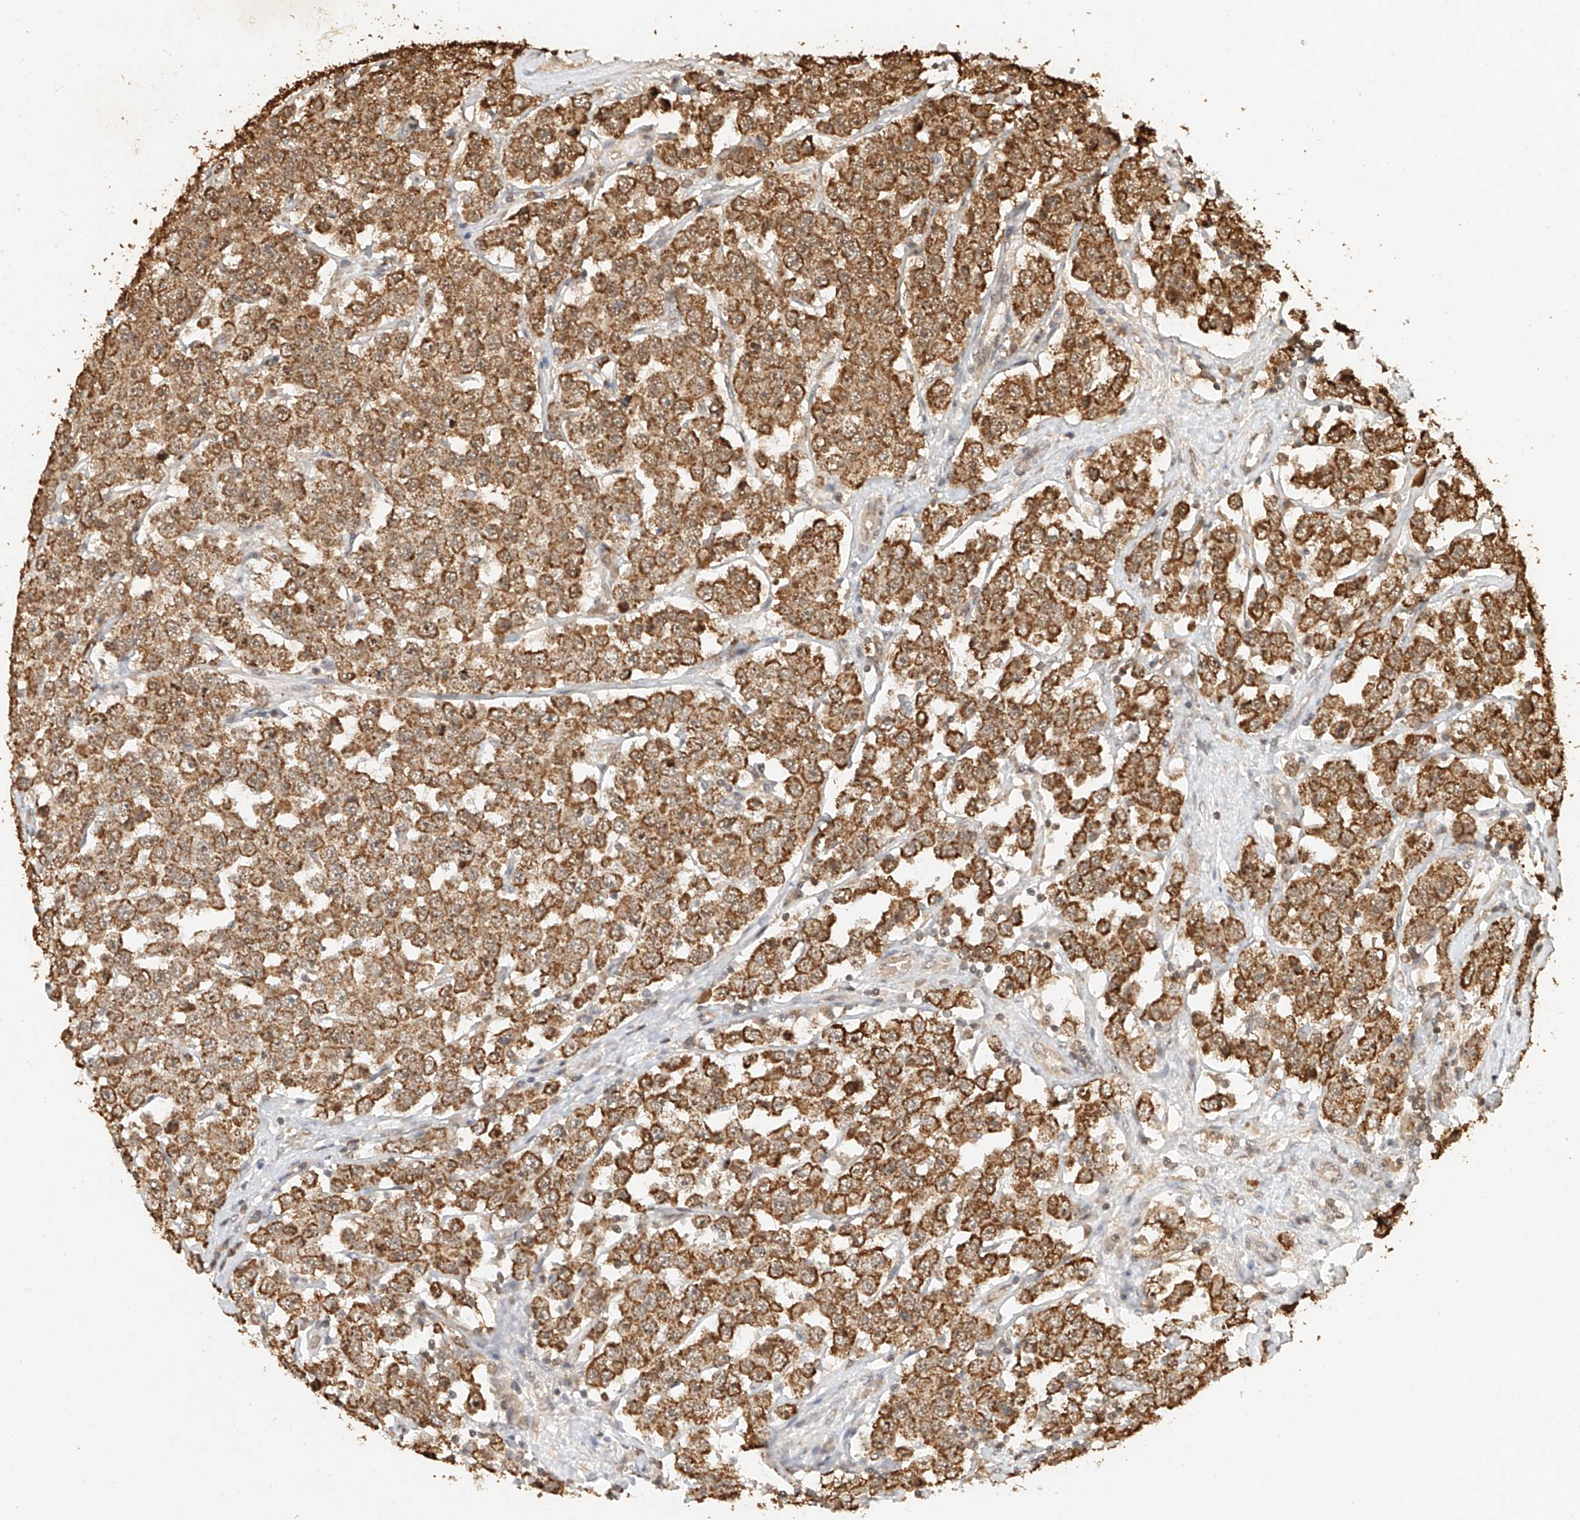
{"staining": {"intensity": "moderate", "quantity": ">75%", "location": "cytoplasmic/membranous"}, "tissue": "testis cancer", "cell_type": "Tumor cells", "image_type": "cancer", "snomed": [{"axis": "morphology", "description": "Seminoma, NOS"}, {"axis": "topography", "description": "Testis"}], "caption": "Seminoma (testis) stained for a protein (brown) demonstrates moderate cytoplasmic/membranous positive positivity in approximately >75% of tumor cells.", "gene": "CXorf58", "patient": {"sex": "male", "age": 28}}